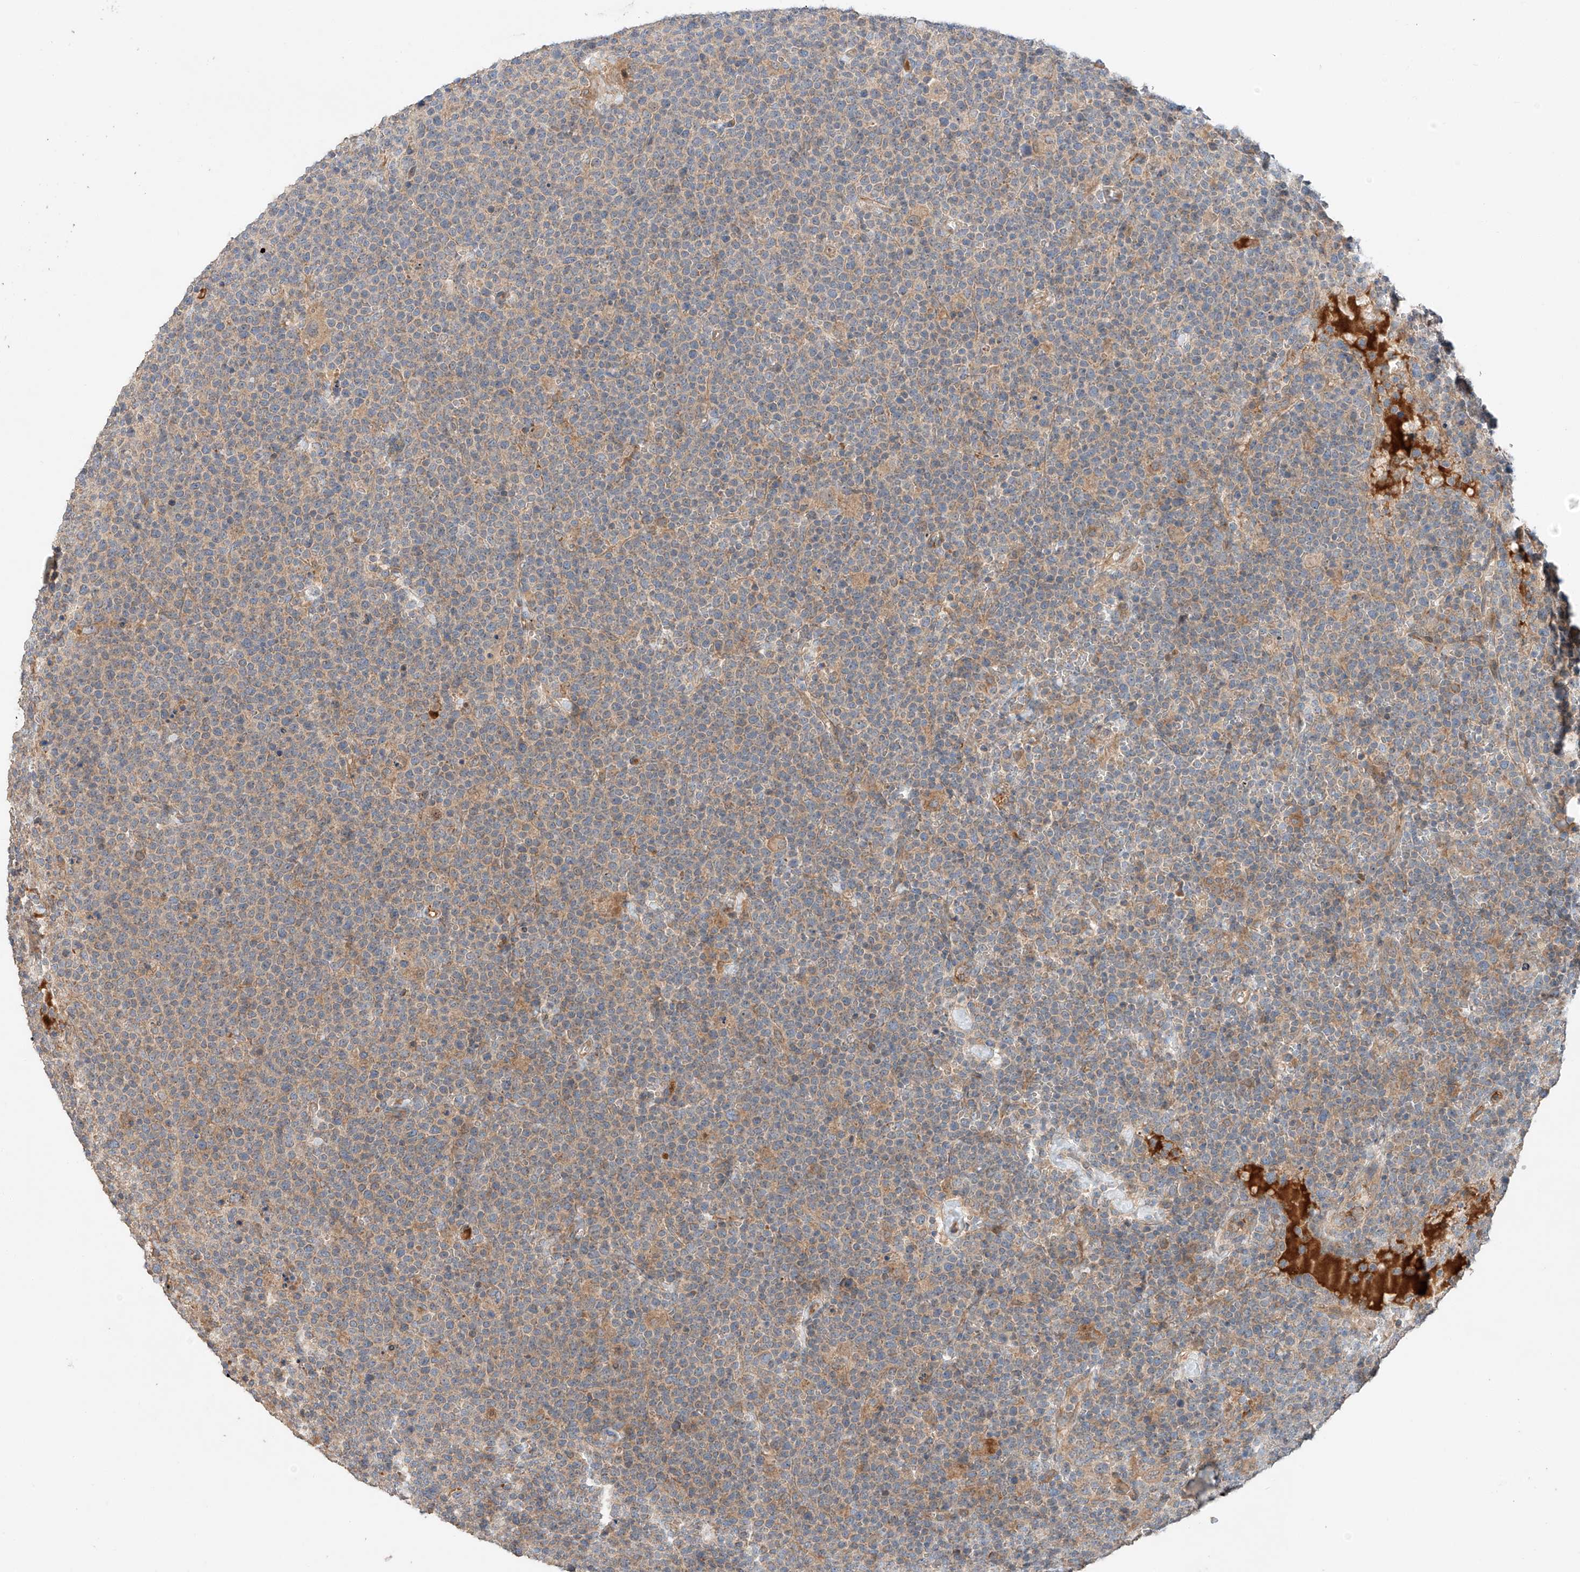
{"staining": {"intensity": "weak", "quantity": "25%-75%", "location": "cytoplasmic/membranous"}, "tissue": "lymphoma", "cell_type": "Tumor cells", "image_type": "cancer", "snomed": [{"axis": "morphology", "description": "Malignant lymphoma, non-Hodgkin's type, High grade"}, {"axis": "topography", "description": "Lymph node"}], "caption": "Protein analysis of lymphoma tissue demonstrates weak cytoplasmic/membranous staining in about 25%-75% of tumor cells.", "gene": "XPNPEP1", "patient": {"sex": "male", "age": 61}}